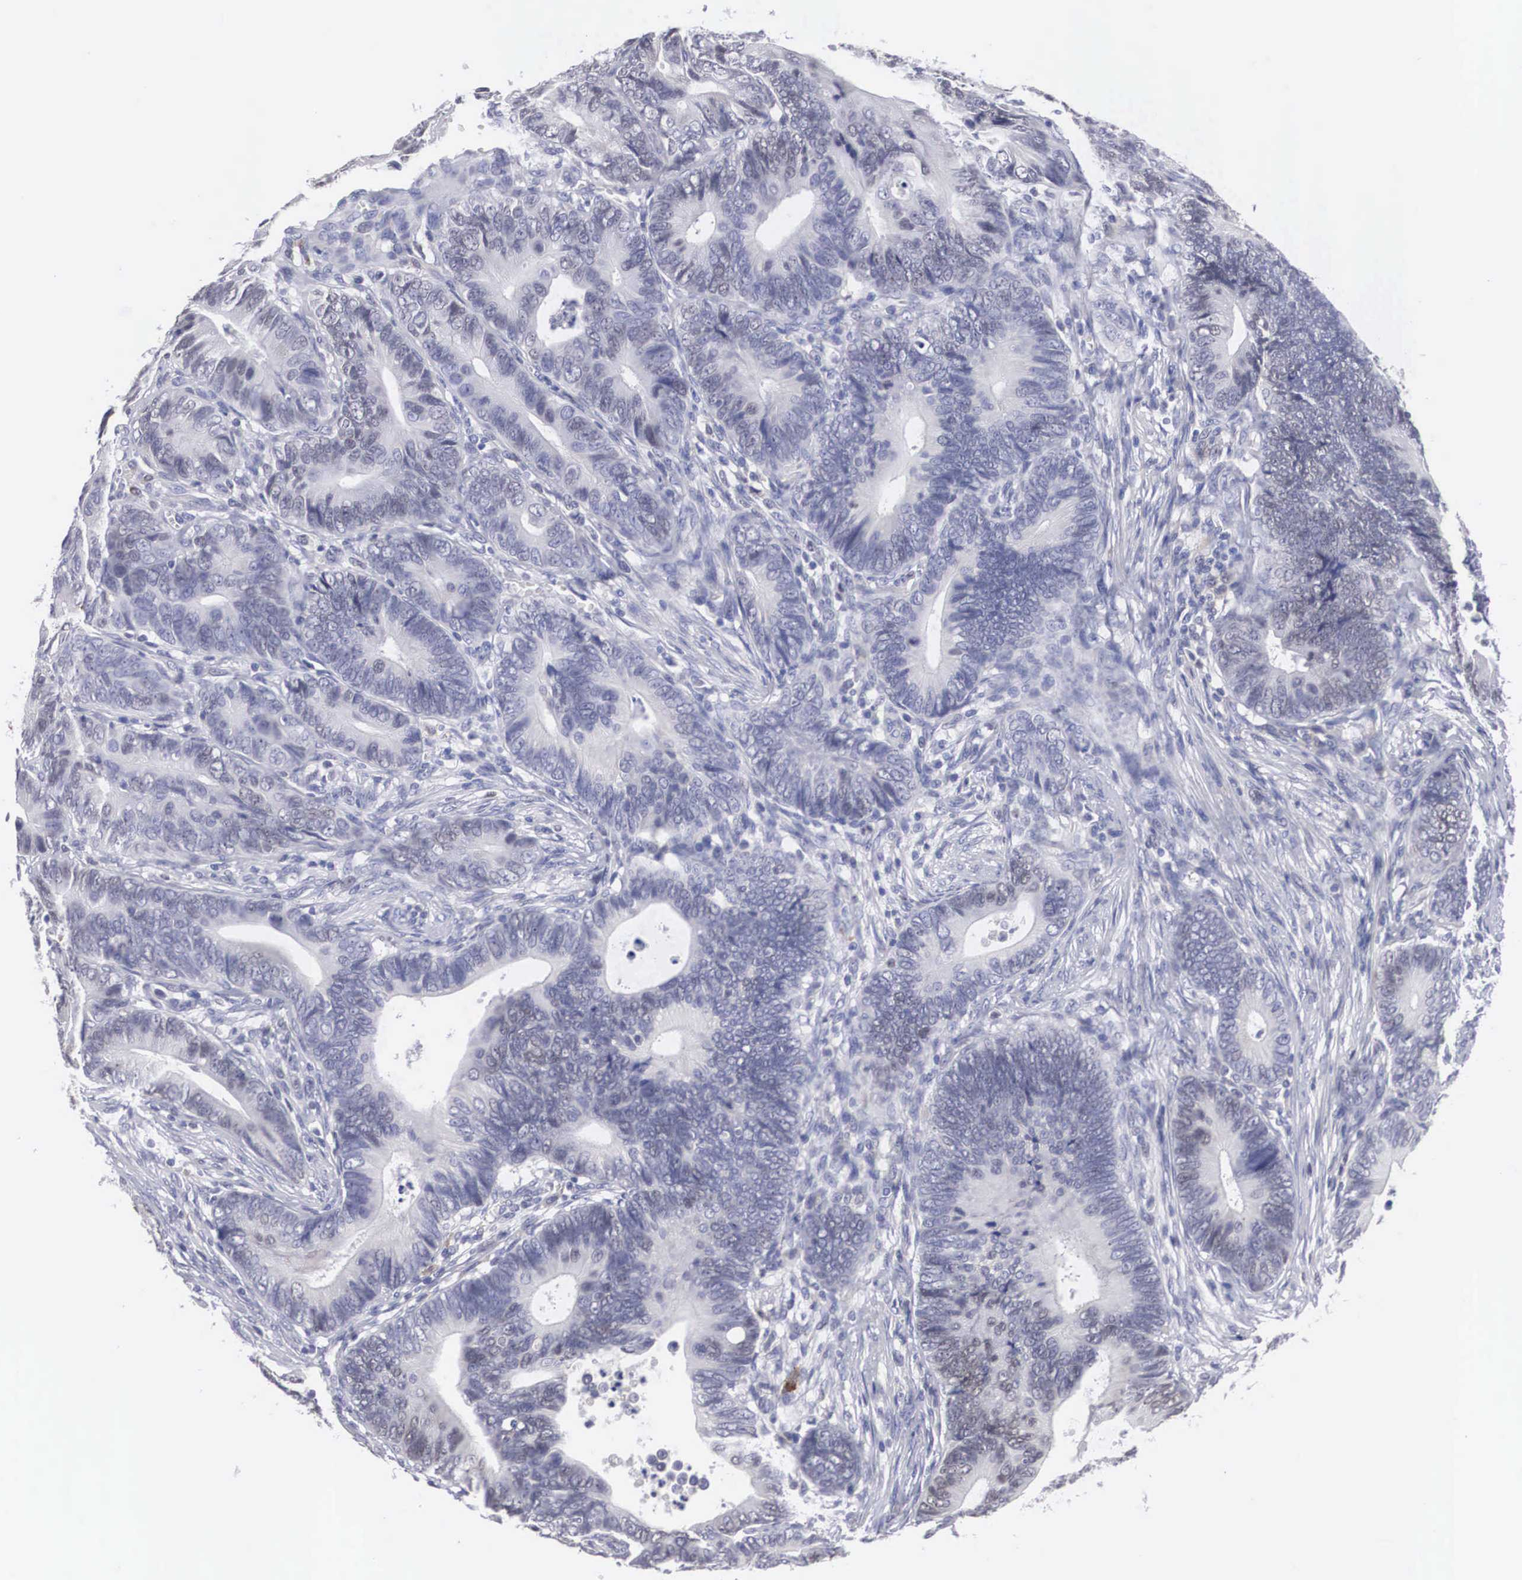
{"staining": {"intensity": "weak", "quantity": "<25%", "location": "cytoplasmic/membranous"}, "tissue": "colorectal cancer", "cell_type": "Tumor cells", "image_type": "cancer", "snomed": [{"axis": "morphology", "description": "Adenocarcinoma, NOS"}, {"axis": "topography", "description": "Colon"}], "caption": "Colorectal cancer stained for a protein using immunohistochemistry shows no staining tumor cells.", "gene": "HMOX1", "patient": {"sex": "female", "age": 78}}